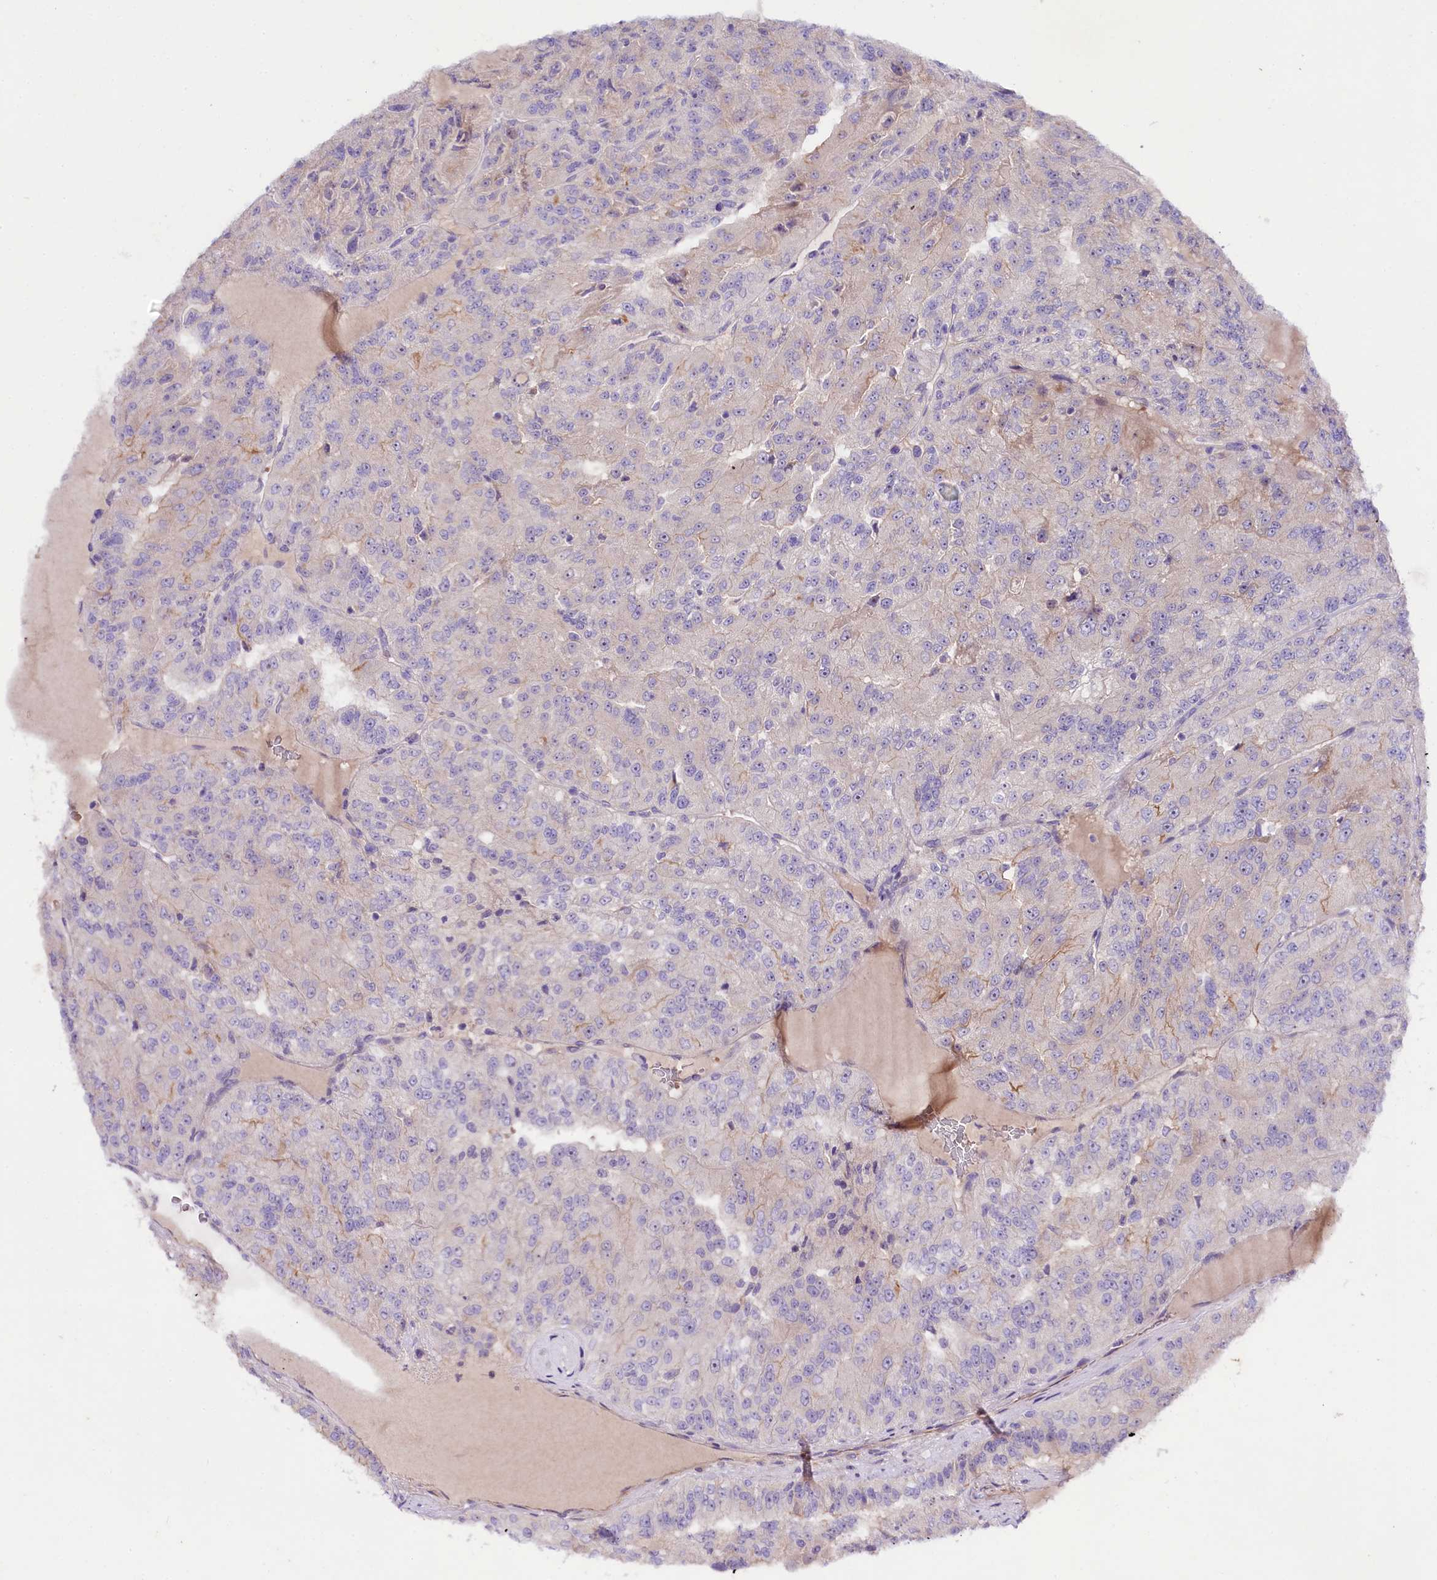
{"staining": {"intensity": "negative", "quantity": "none", "location": "none"}, "tissue": "renal cancer", "cell_type": "Tumor cells", "image_type": "cancer", "snomed": [{"axis": "morphology", "description": "Adenocarcinoma, NOS"}, {"axis": "topography", "description": "Kidney"}], "caption": "A micrograph of renal adenocarcinoma stained for a protein exhibits no brown staining in tumor cells.", "gene": "SLC7A1", "patient": {"sex": "female", "age": 63}}